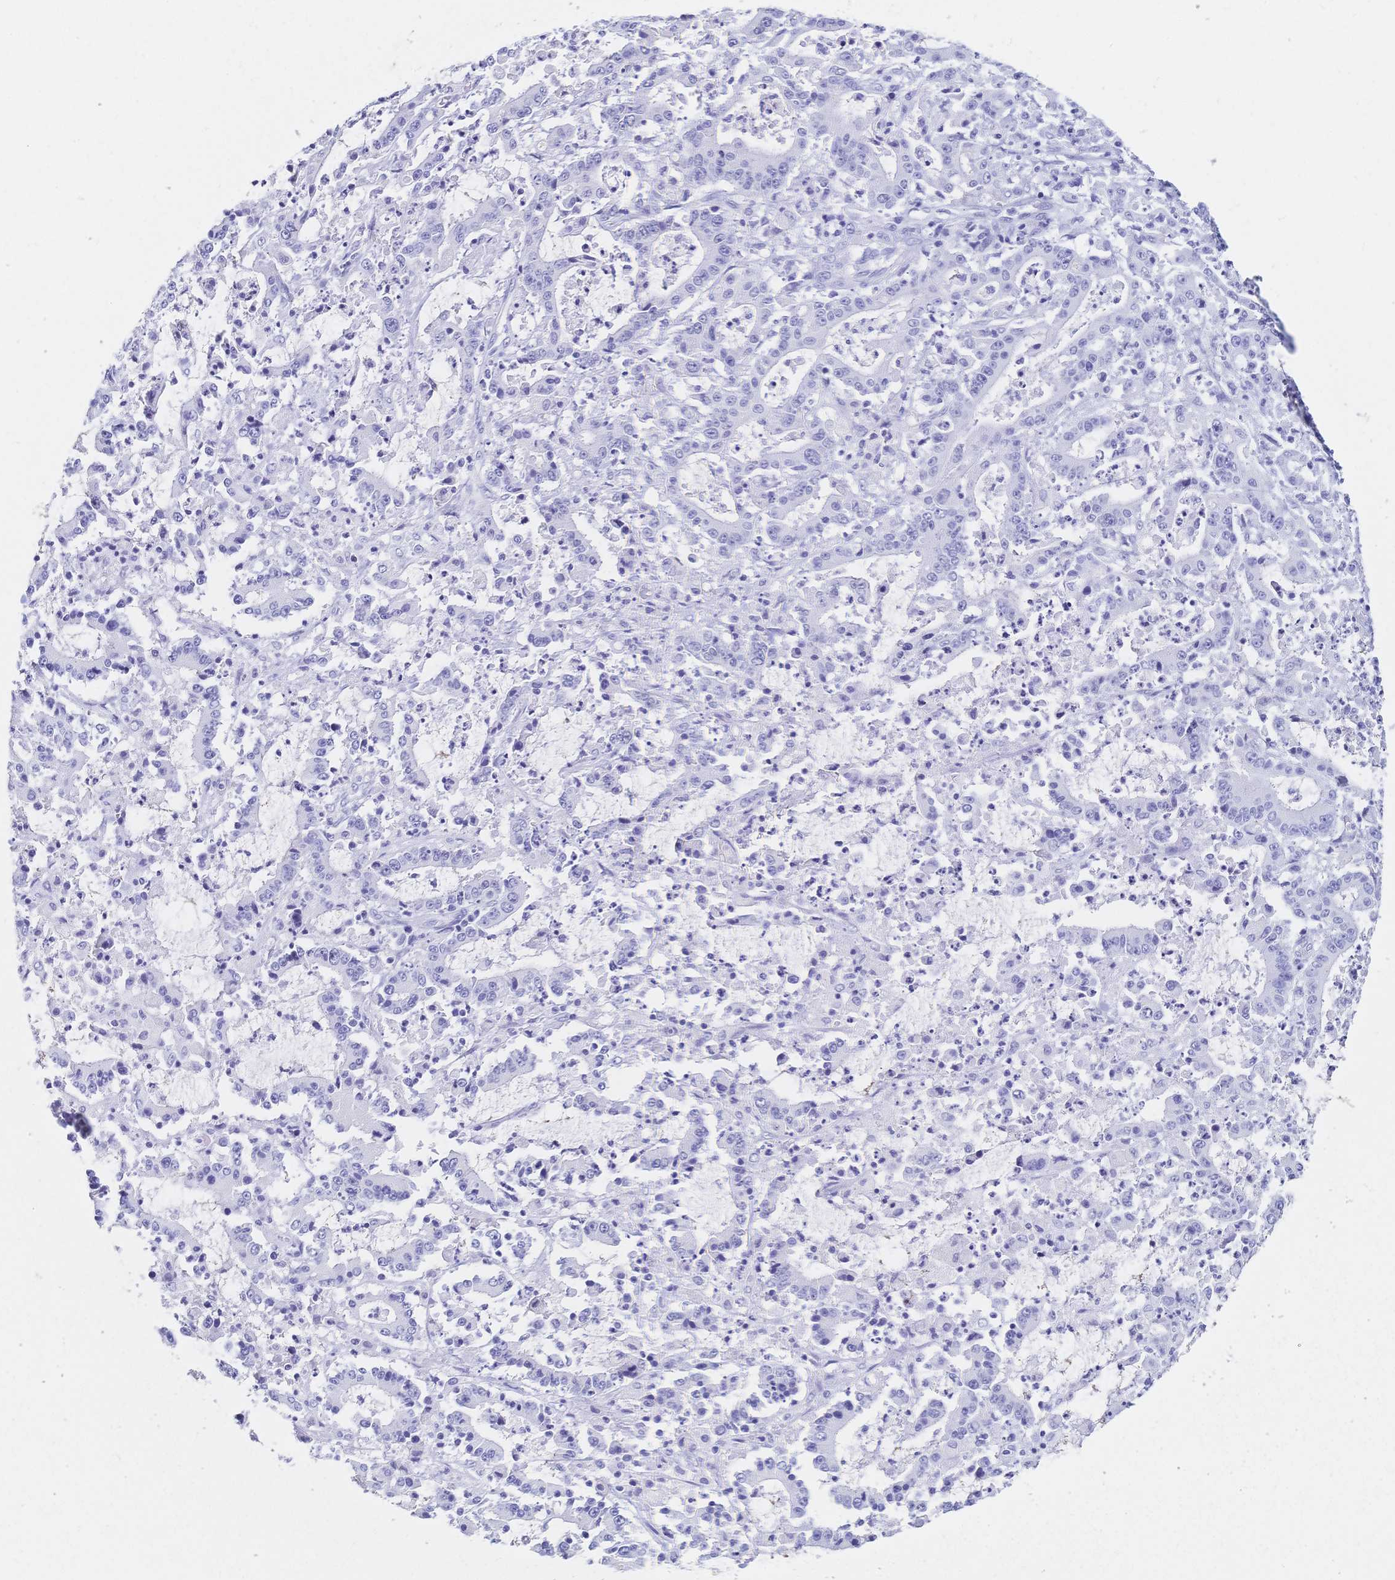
{"staining": {"intensity": "negative", "quantity": "none", "location": "none"}, "tissue": "stomach cancer", "cell_type": "Tumor cells", "image_type": "cancer", "snomed": [{"axis": "morphology", "description": "Adenocarcinoma, NOS"}, {"axis": "topography", "description": "Stomach, upper"}], "caption": "Immunohistochemistry (IHC) image of neoplastic tissue: adenocarcinoma (stomach) stained with DAB exhibits no significant protein staining in tumor cells.", "gene": "MEP1B", "patient": {"sex": "male", "age": 68}}